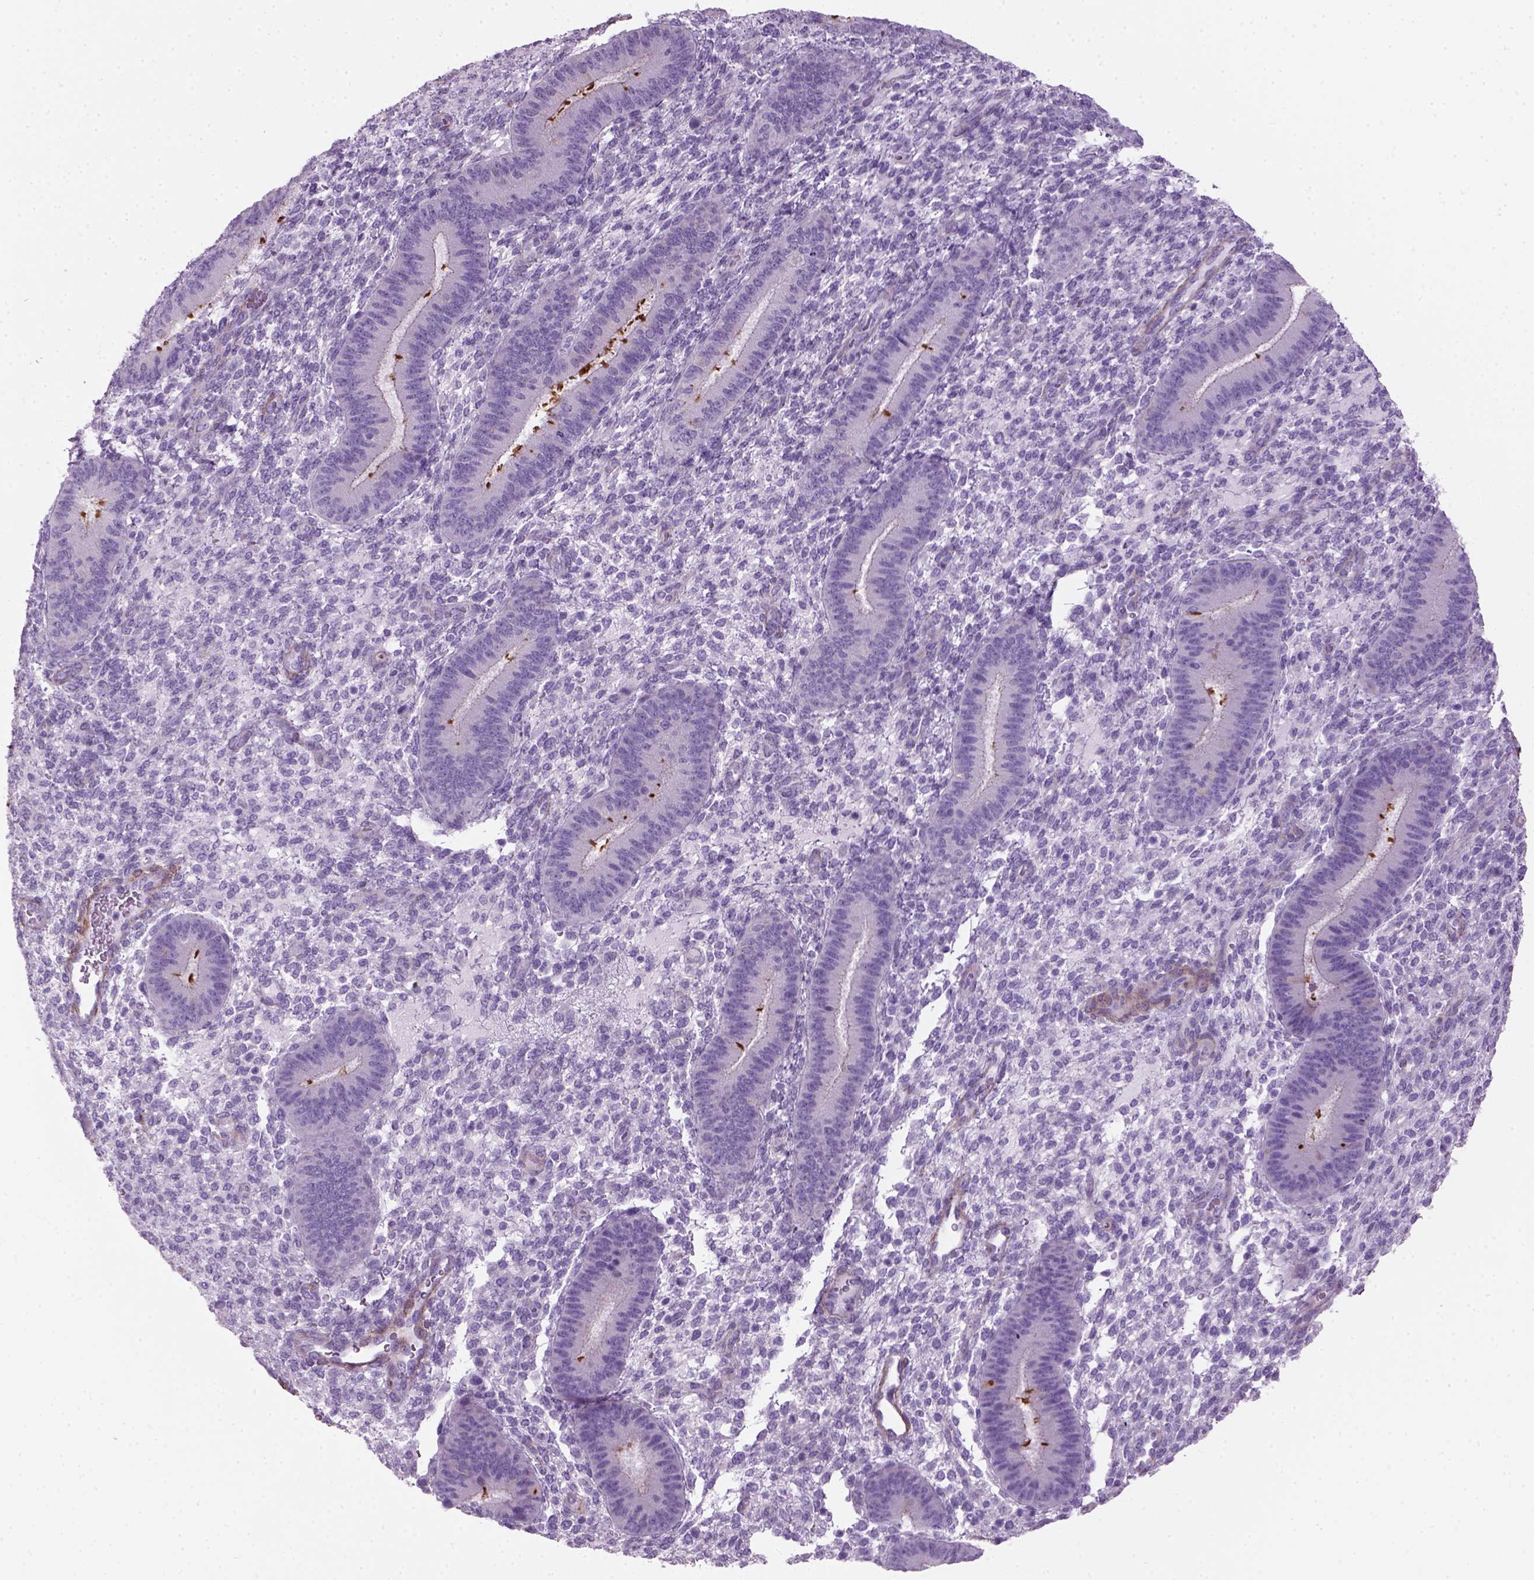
{"staining": {"intensity": "negative", "quantity": "none", "location": "none"}, "tissue": "endometrium", "cell_type": "Cells in endometrial stroma", "image_type": "normal", "snomed": [{"axis": "morphology", "description": "Normal tissue, NOS"}, {"axis": "topography", "description": "Endometrium"}], "caption": "Immunohistochemistry (IHC) image of unremarkable human endometrium stained for a protein (brown), which demonstrates no expression in cells in endometrial stroma.", "gene": "FAM161A", "patient": {"sex": "female", "age": 39}}